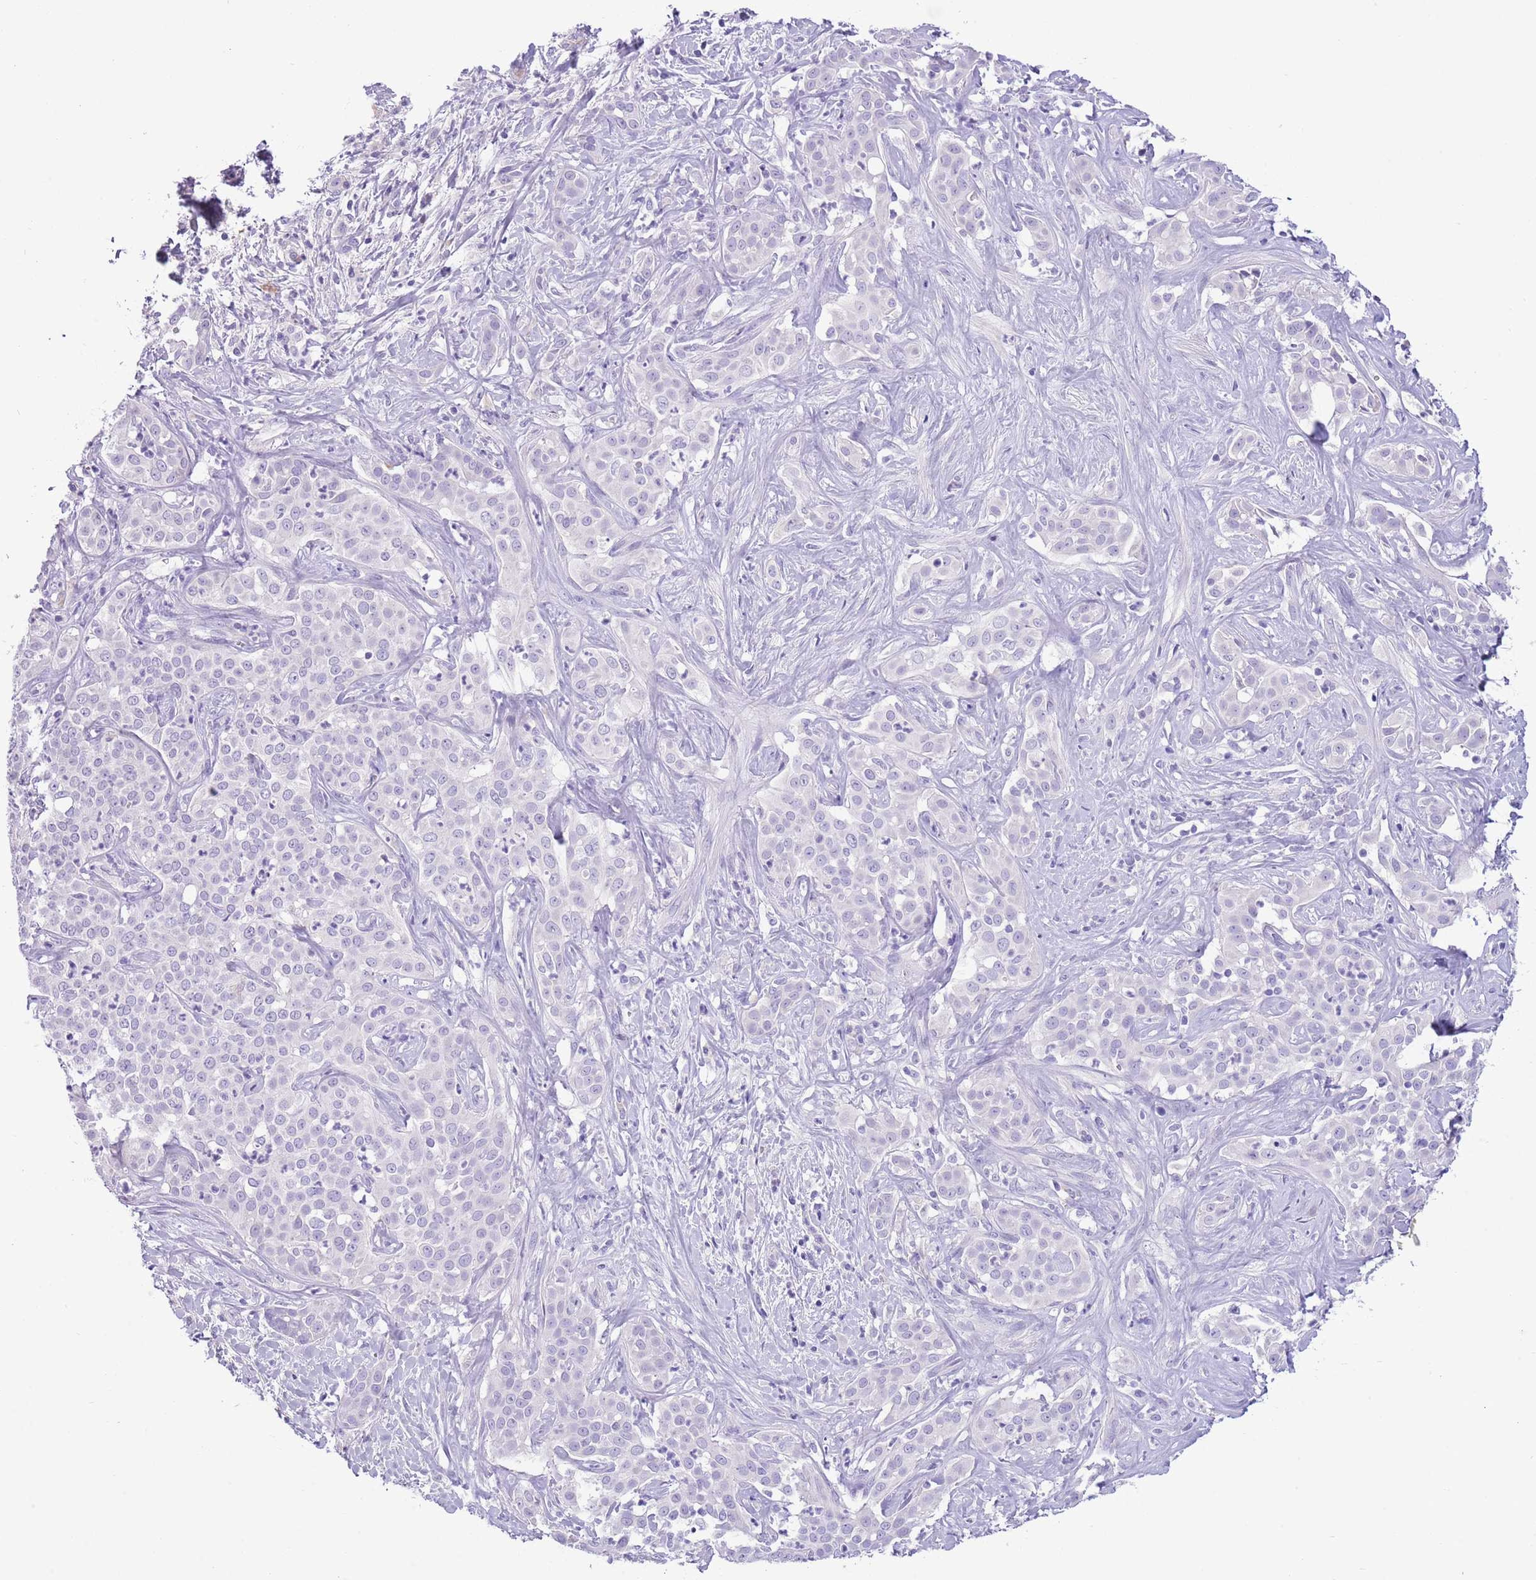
{"staining": {"intensity": "negative", "quantity": "none", "location": "none"}, "tissue": "liver cancer", "cell_type": "Tumor cells", "image_type": "cancer", "snomed": [{"axis": "morphology", "description": "Cholangiocarcinoma"}, {"axis": "topography", "description": "Liver"}], "caption": "Tumor cells show no significant positivity in liver cancer (cholangiocarcinoma).", "gene": "TOX2", "patient": {"sex": "male", "age": 67}}